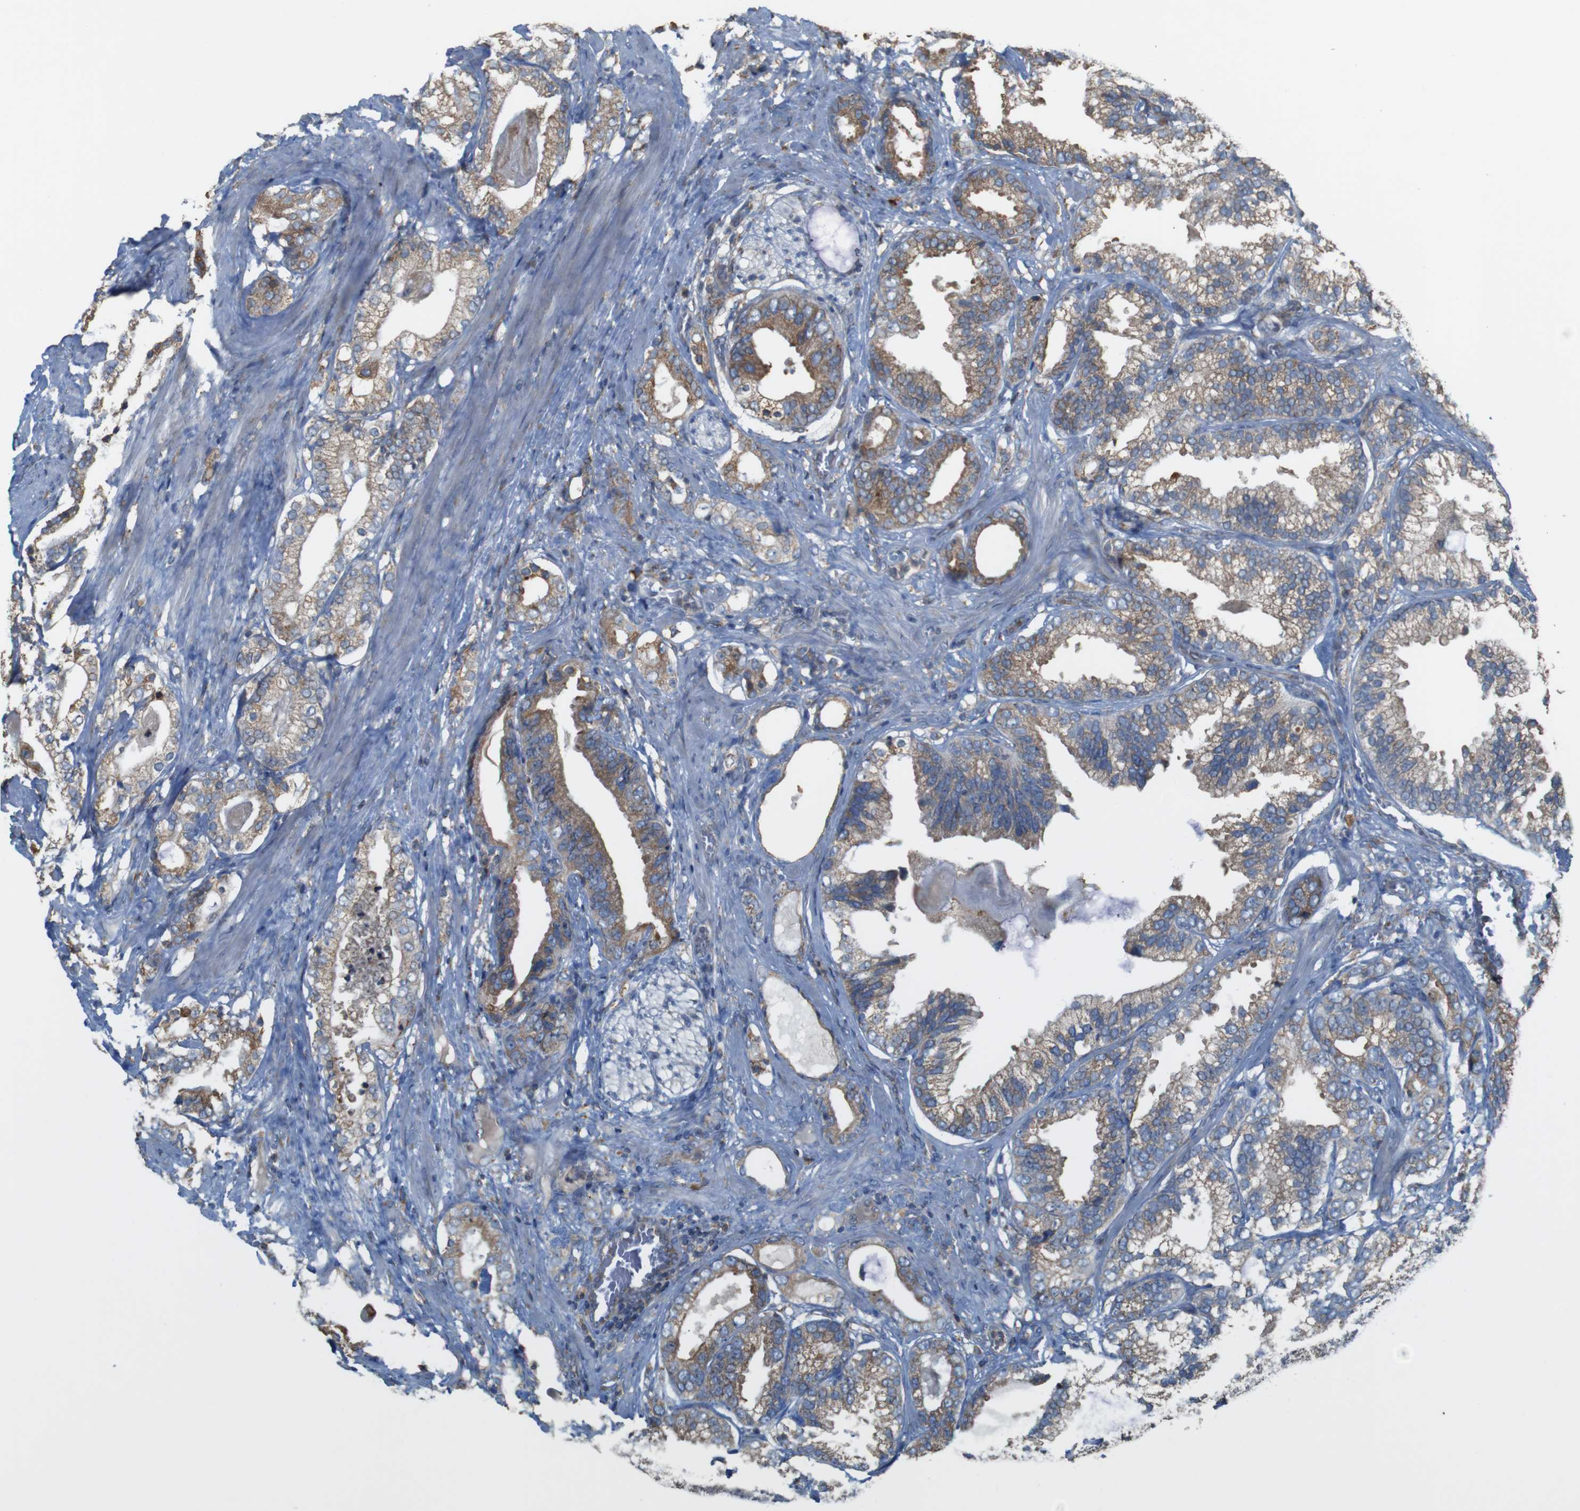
{"staining": {"intensity": "moderate", "quantity": ">75%", "location": "cytoplasmic/membranous"}, "tissue": "prostate cancer", "cell_type": "Tumor cells", "image_type": "cancer", "snomed": [{"axis": "morphology", "description": "Adenocarcinoma, Low grade"}, {"axis": "topography", "description": "Prostate"}], "caption": "Human prostate low-grade adenocarcinoma stained for a protein (brown) reveals moderate cytoplasmic/membranous positive expression in about >75% of tumor cells.", "gene": "UGGT1", "patient": {"sex": "male", "age": 59}}